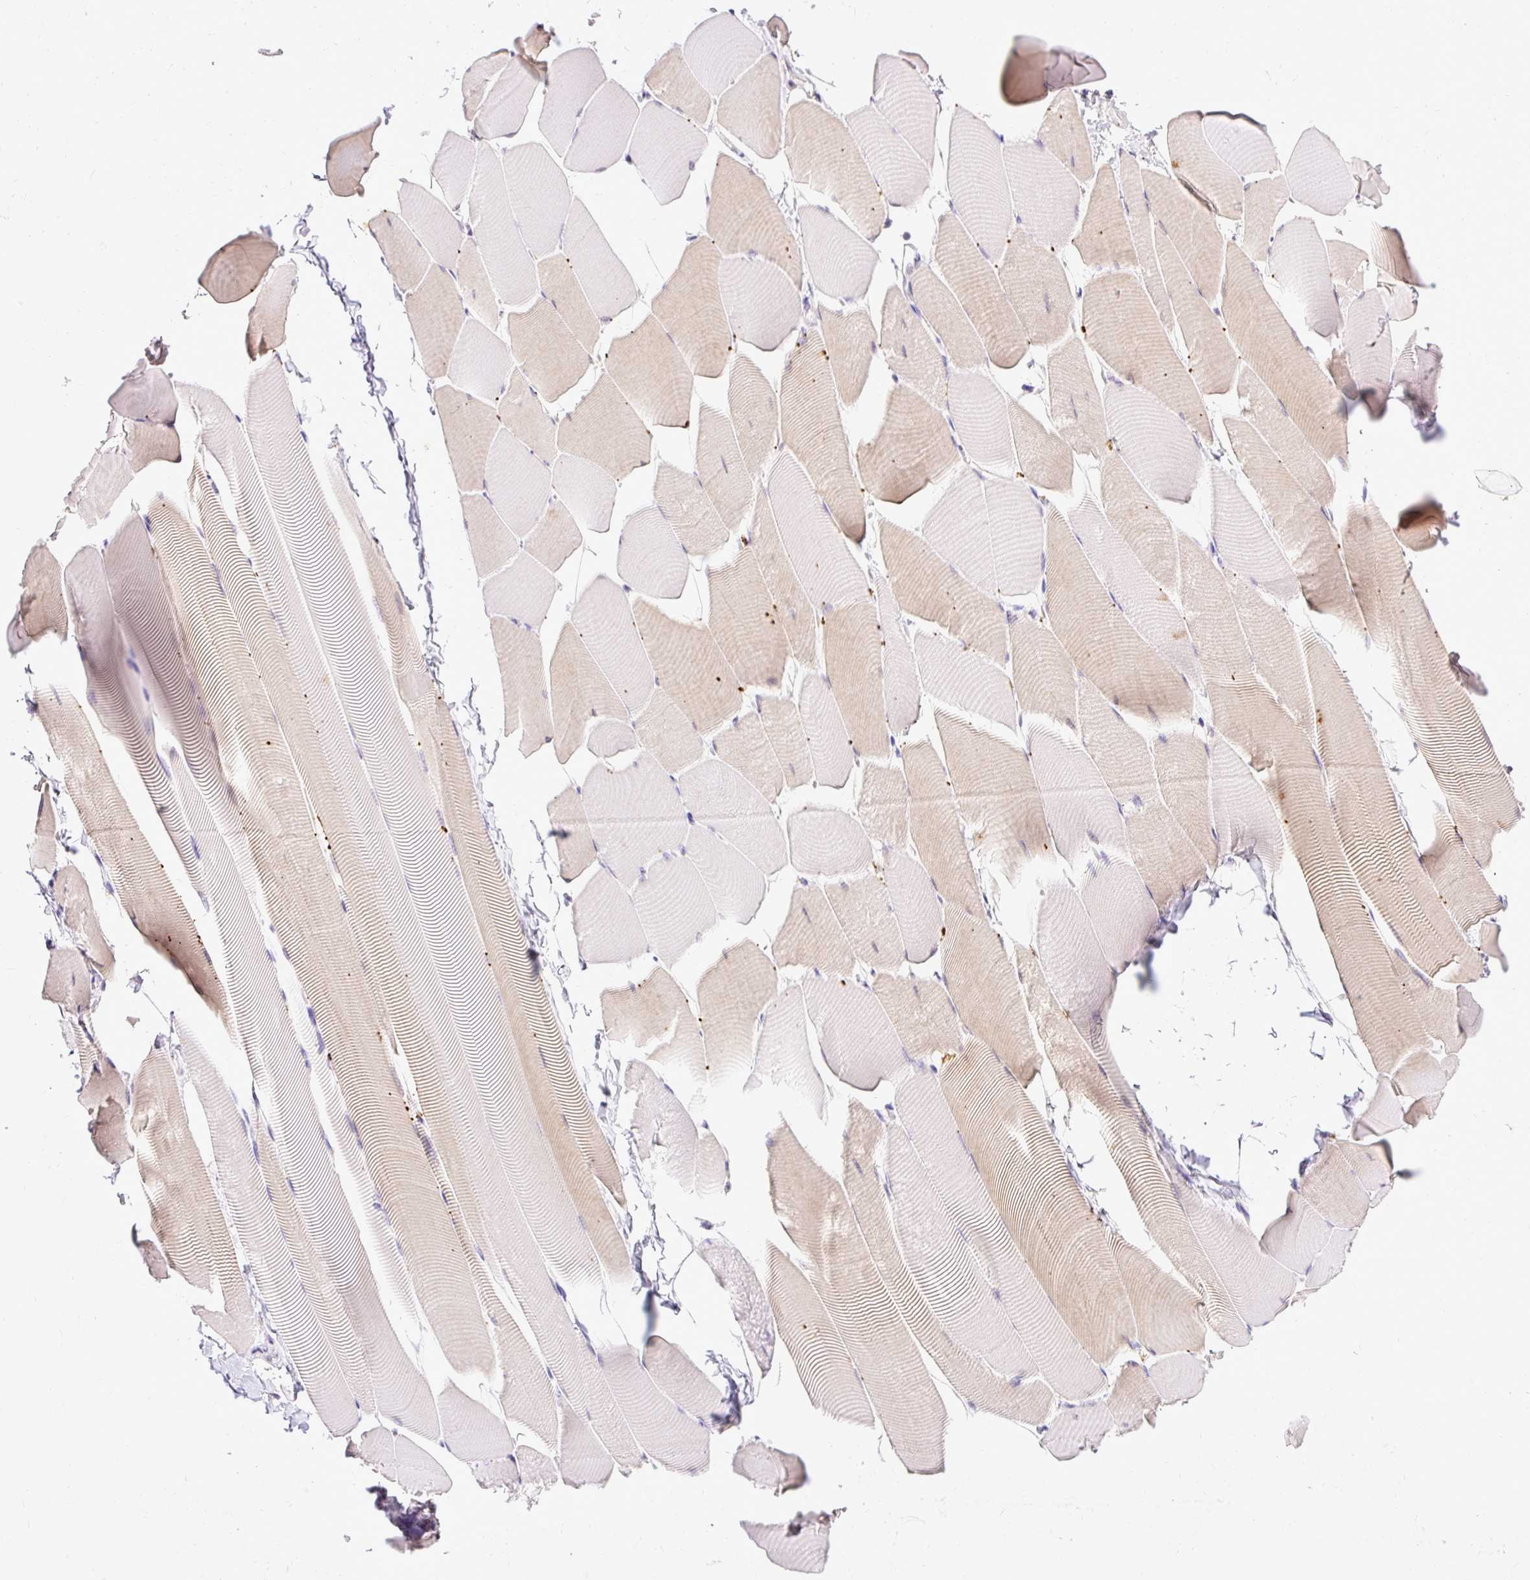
{"staining": {"intensity": "weak", "quantity": "25%-75%", "location": "cytoplasmic/membranous"}, "tissue": "skeletal muscle", "cell_type": "Myocytes", "image_type": "normal", "snomed": [{"axis": "morphology", "description": "Normal tissue, NOS"}, {"axis": "topography", "description": "Skeletal muscle"}], "caption": "Protein expression analysis of benign human skeletal muscle reveals weak cytoplasmic/membranous expression in approximately 25%-75% of myocytes. Nuclei are stained in blue.", "gene": "SEC63", "patient": {"sex": "male", "age": 25}}